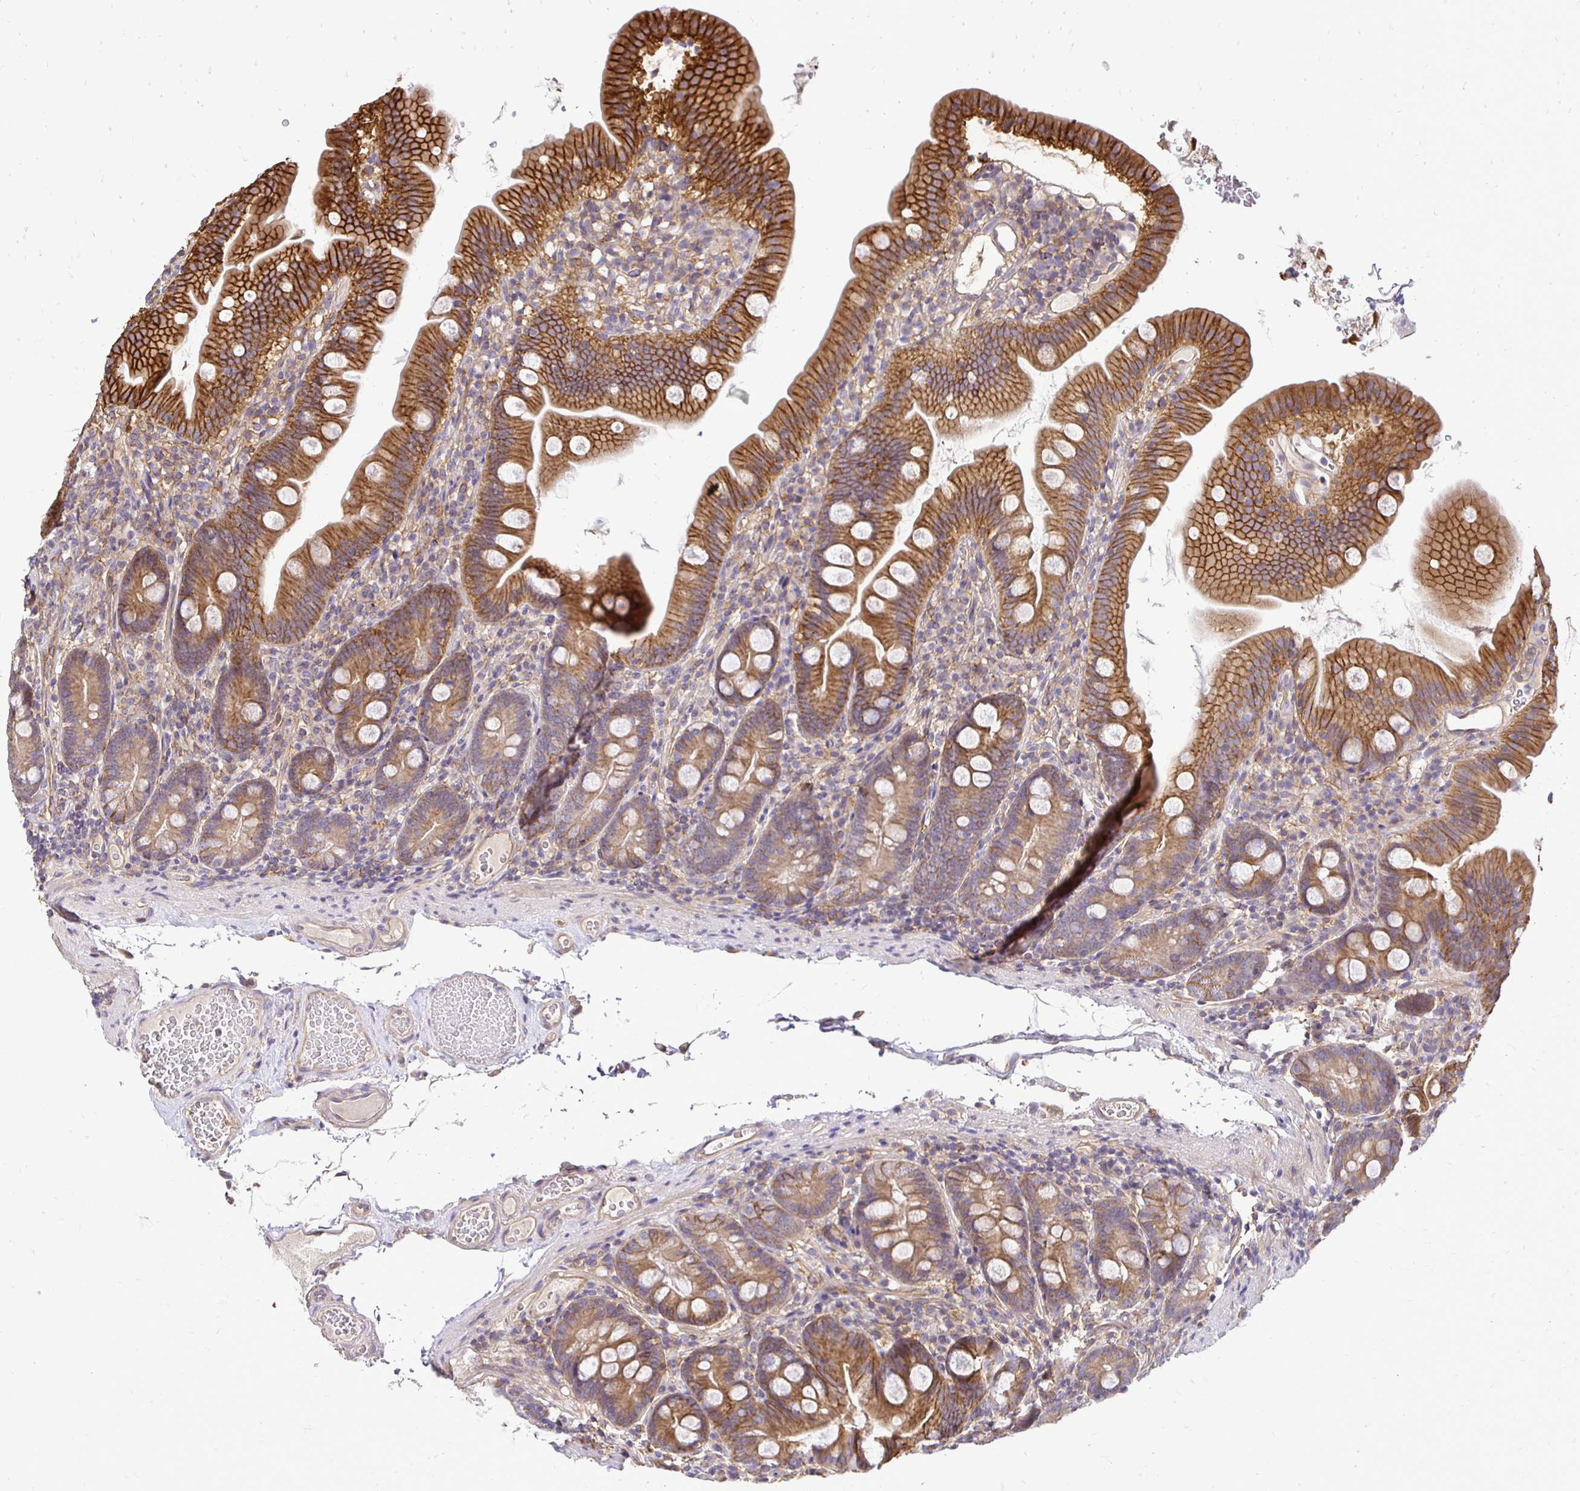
{"staining": {"intensity": "strong", "quantity": ">75%", "location": "cytoplasmic/membranous"}, "tissue": "duodenum", "cell_type": "Glandular cells", "image_type": "normal", "snomed": [{"axis": "morphology", "description": "Normal tissue, NOS"}, {"axis": "topography", "description": "Duodenum"}], "caption": "DAB immunohistochemical staining of benign duodenum demonstrates strong cytoplasmic/membranous protein staining in about >75% of glandular cells. The protein of interest is stained brown, and the nuclei are stained in blue (DAB IHC with brightfield microscopy, high magnification).", "gene": "SLC9A1", "patient": {"sex": "female", "age": 67}}